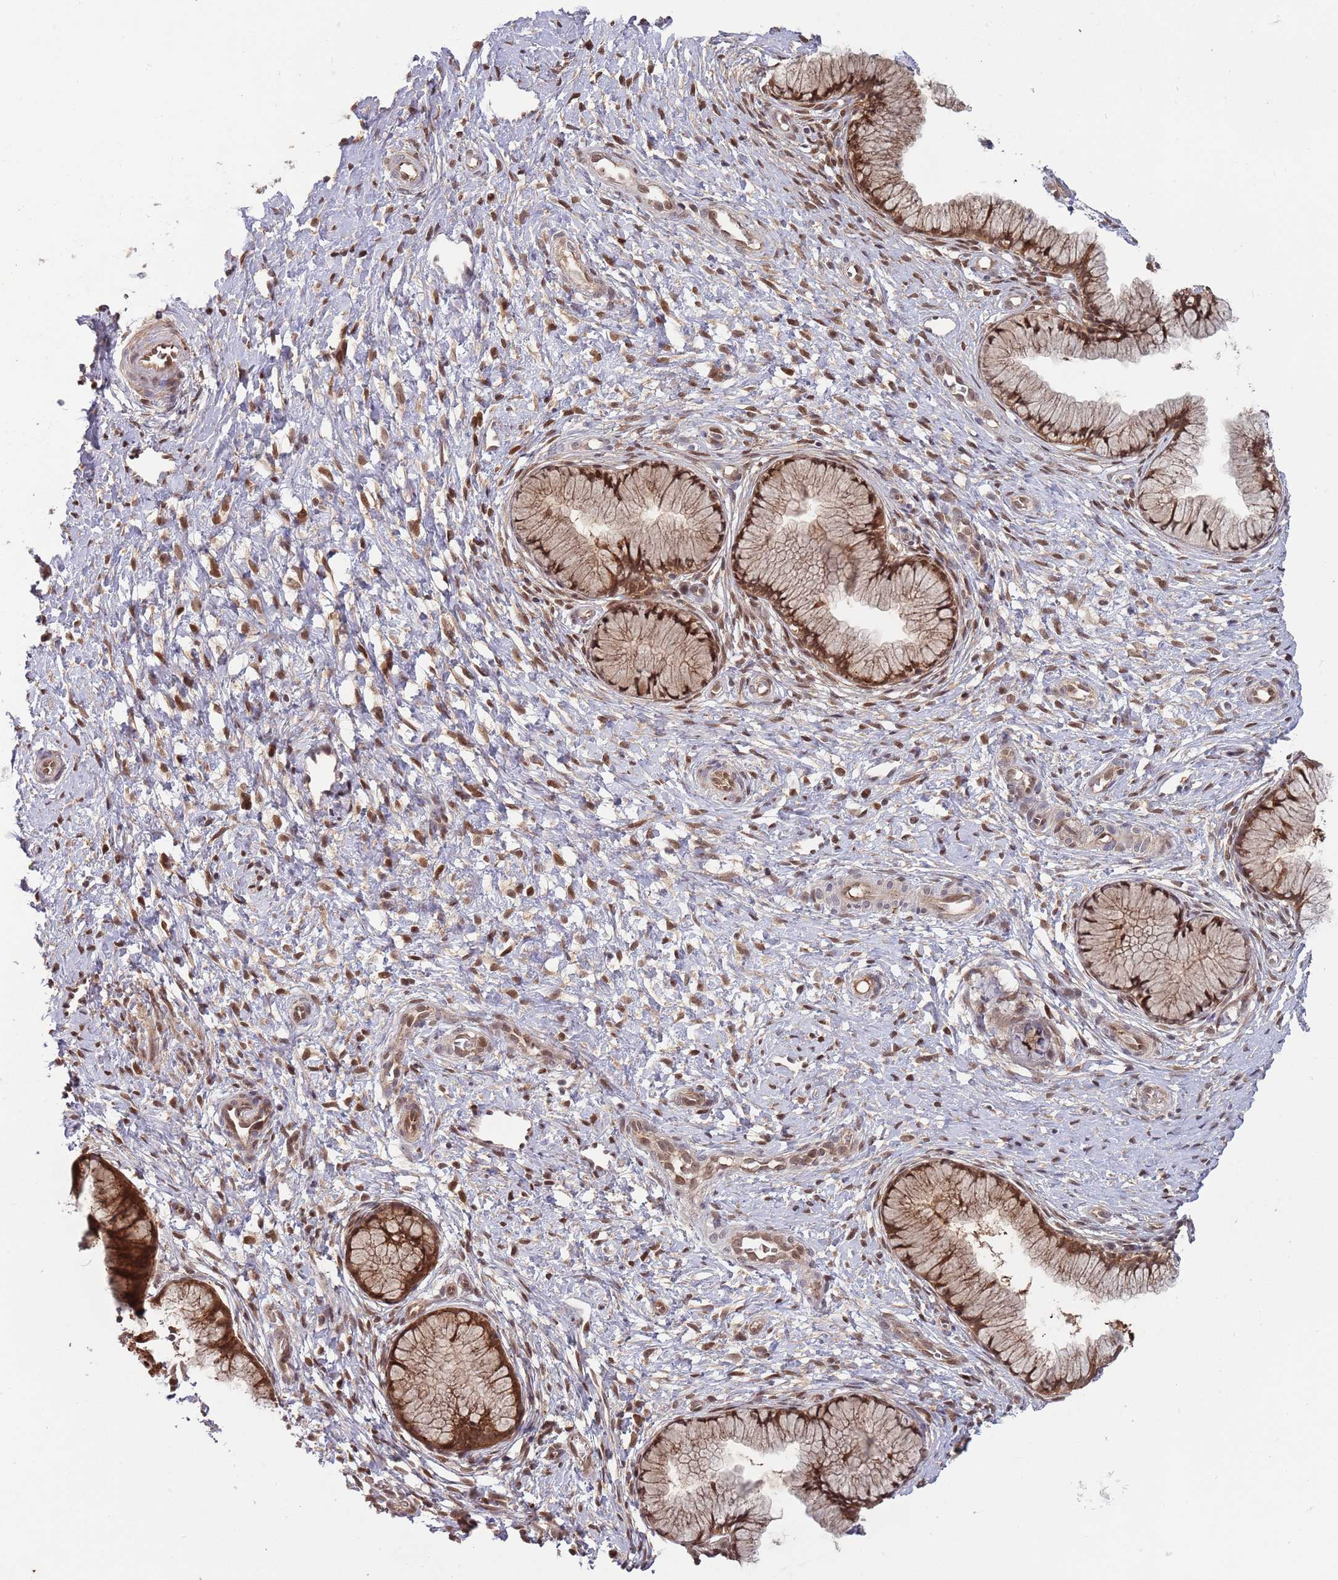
{"staining": {"intensity": "strong", "quantity": ">75%", "location": "cytoplasmic/membranous,nuclear"}, "tissue": "cervix", "cell_type": "Glandular cells", "image_type": "normal", "snomed": [{"axis": "morphology", "description": "Normal tissue, NOS"}, {"axis": "topography", "description": "Cervix"}], "caption": "This histopathology image demonstrates immunohistochemistry staining of benign cervix, with high strong cytoplasmic/membranous,nuclear positivity in about >75% of glandular cells.", "gene": "SALL1", "patient": {"sex": "female", "age": 36}}